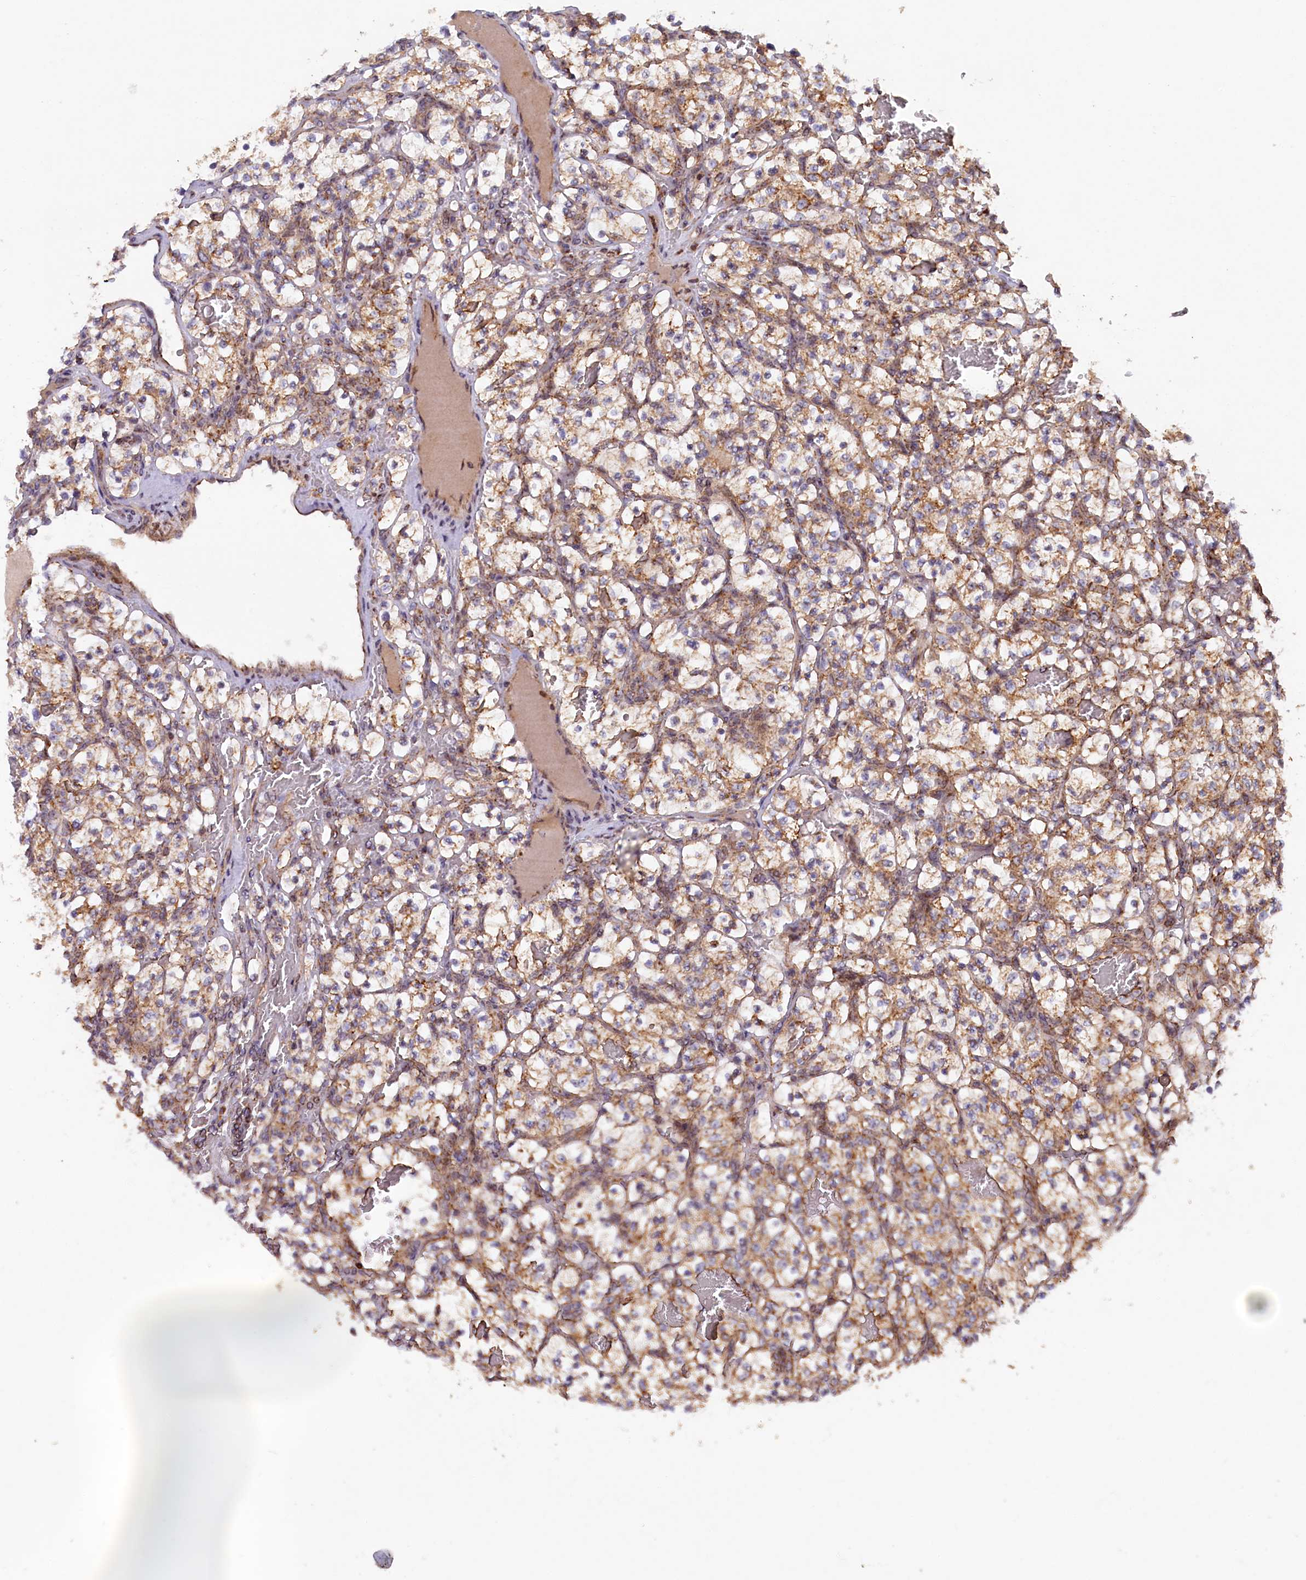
{"staining": {"intensity": "moderate", "quantity": ">75%", "location": "cytoplasmic/membranous"}, "tissue": "renal cancer", "cell_type": "Tumor cells", "image_type": "cancer", "snomed": [{"axis": "morphology", "description": "Adenocarcinoma, NOS"}, {"axis": "topography", "description": "Kidney"}], "caption": "The micrograph demonstrates immunohistochemical staining of renal adenocarcinoma. There is moderate cytoplasmic/membranous staining is appreciated in about >75% of tumor cells. The staining is performed using DAB brown chromogen to label protein expression. The nuclei are counter-stained blue using hematoxylin.", "gene": "DUS3L", "patient": {"sex": "female", "age": 57}}